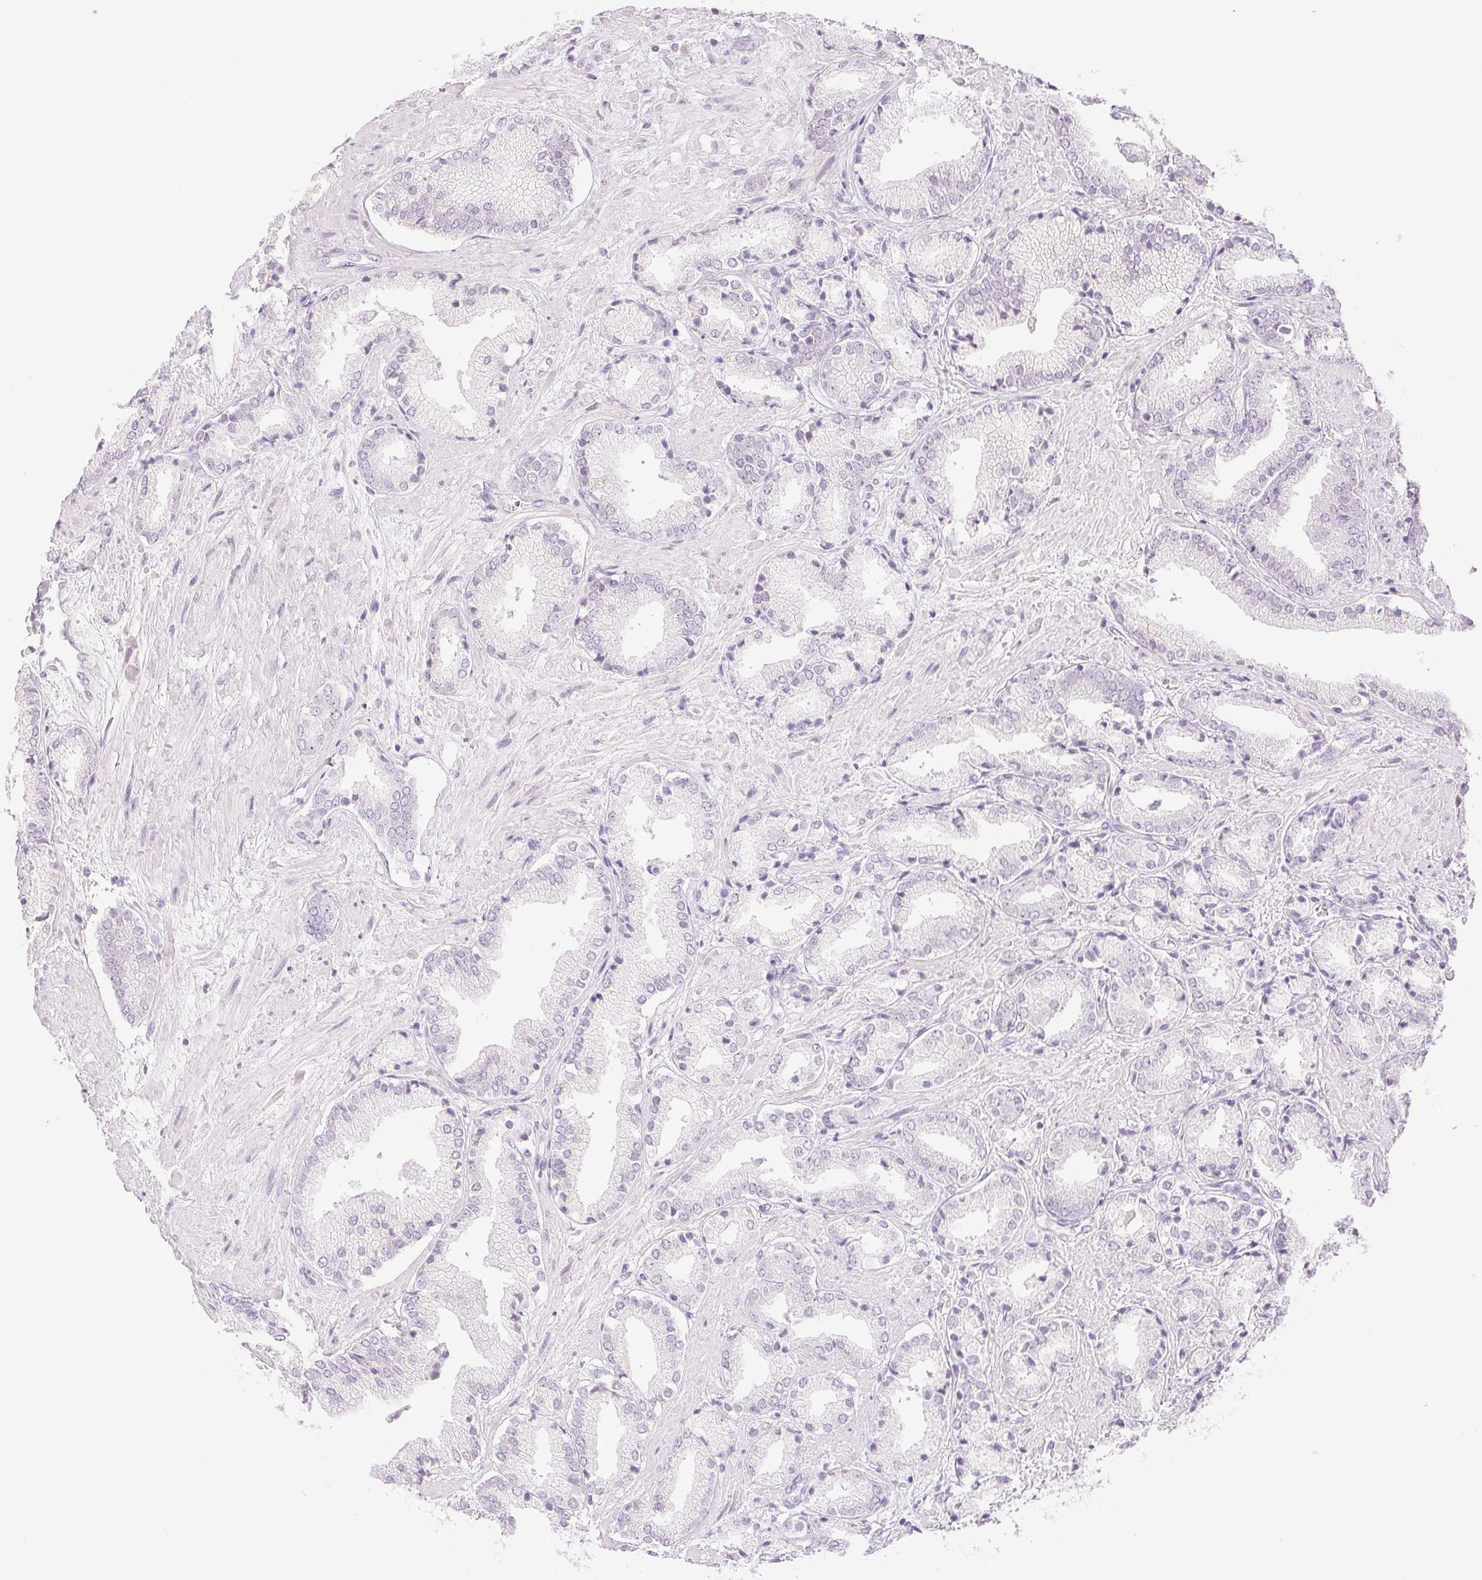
{"staining": {"intensity": "negative", "quantity": "none", "location": "none"}, "tissue": "prostate cancer", "cell_type": "Tumor cells", "image_type": "cancer", "snomed": [{"axis": "morphology", "description": "Adenocarcinoma, High grade"}, {"axis": "topography", "description": "Prostate"}], "caption": "Tumor cells are negative for protein expression in human prostate adenocarcinoma (high-grade). (DAB (3,3'-diaminobenzidine) immunohistochemistry (IHC) visualized using brightfield microscopy, high magnification).", "gene": "SLC5A2", "patient": {"sex": "male", "age": 56}}